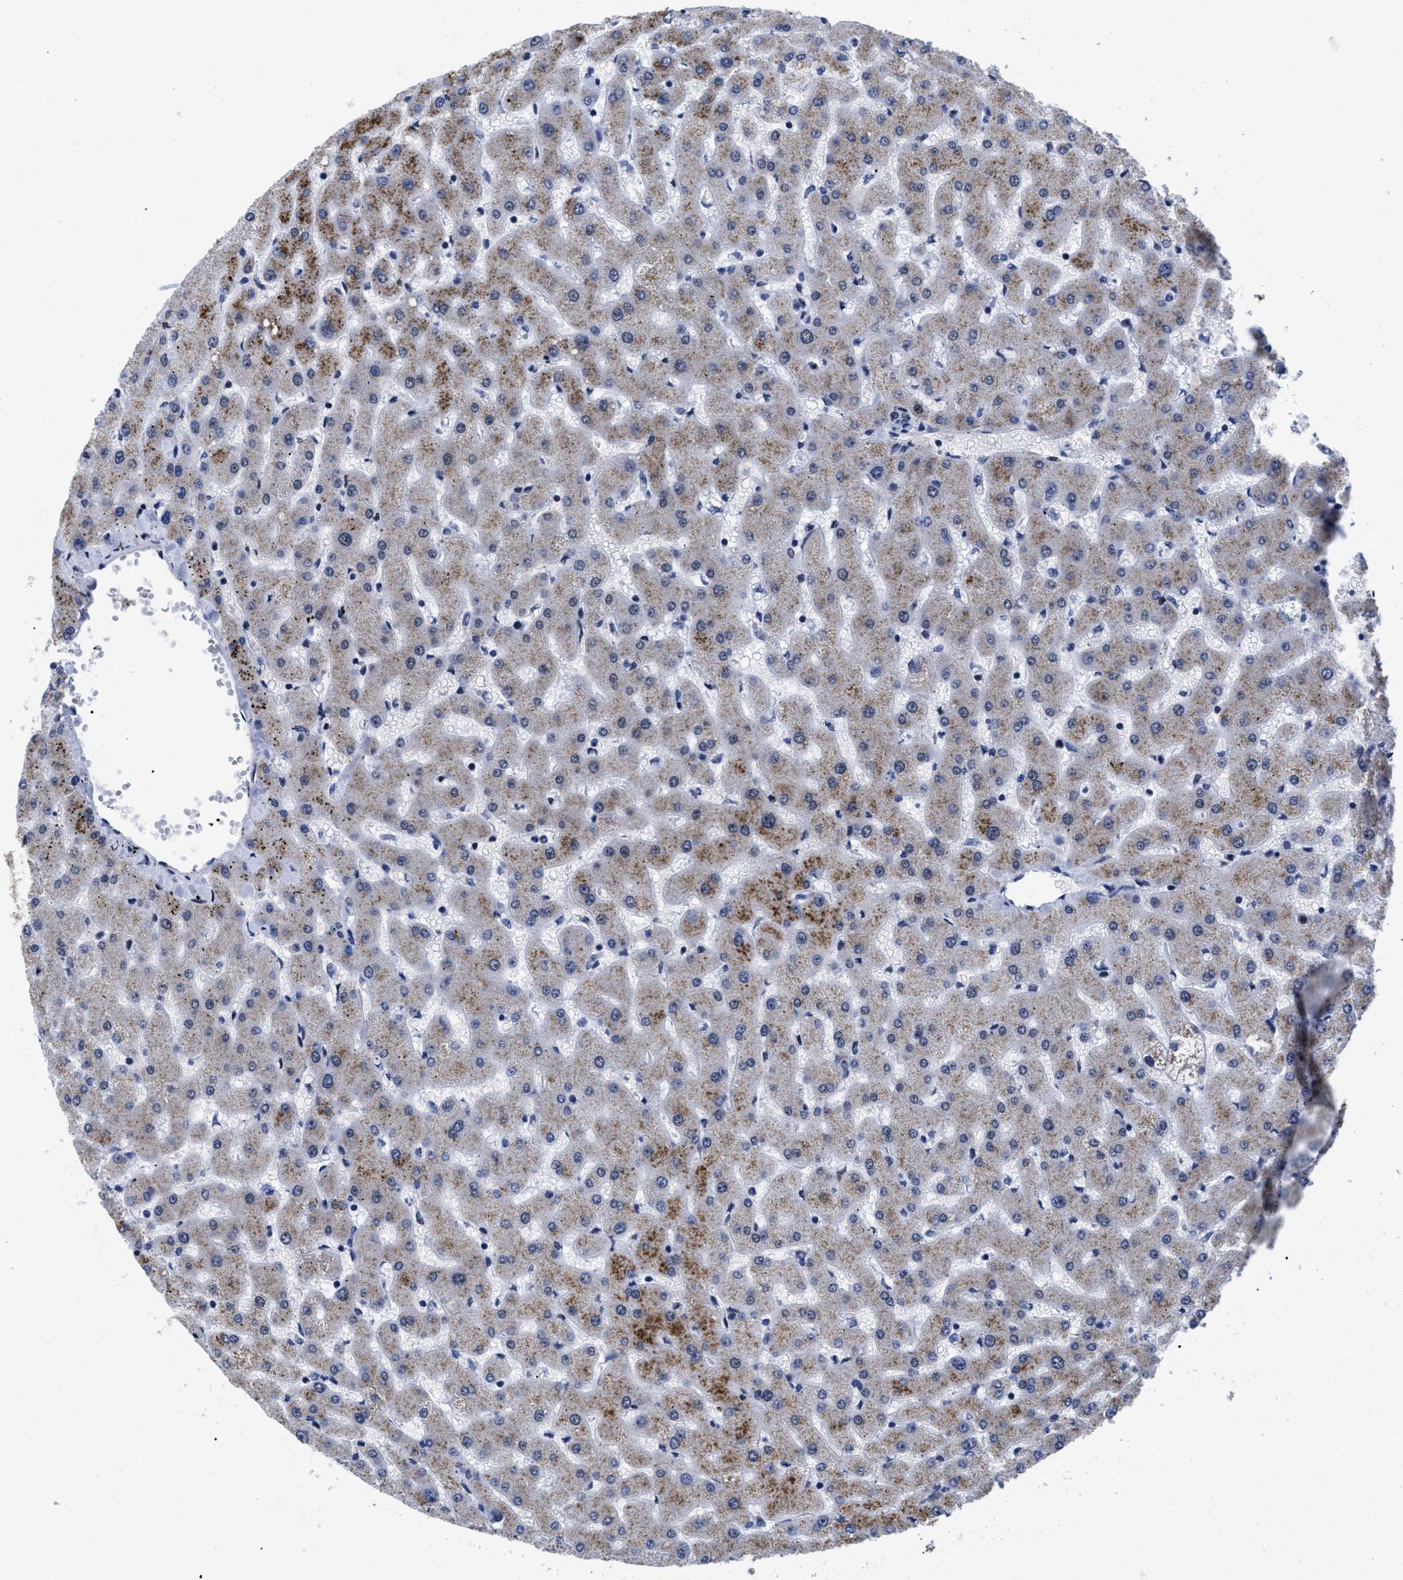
{"staining": {"intensity": "negative", "quantity": "none", "location": "none"}, "tissue": "liver", "cell_type": "Cholangiocytes", "image_type": "normal", "snomed": [{"axis": "morphology", "description": "Normal tissue, NOS"}, {"axis": "topography", "description": "Liver"}], "caption": "Immunohistochemistry of unremarkable human liver displays no expression in cholangiocytes.", "gene": "CALHM3", "patient": {"sex": "female", "age": 63}}